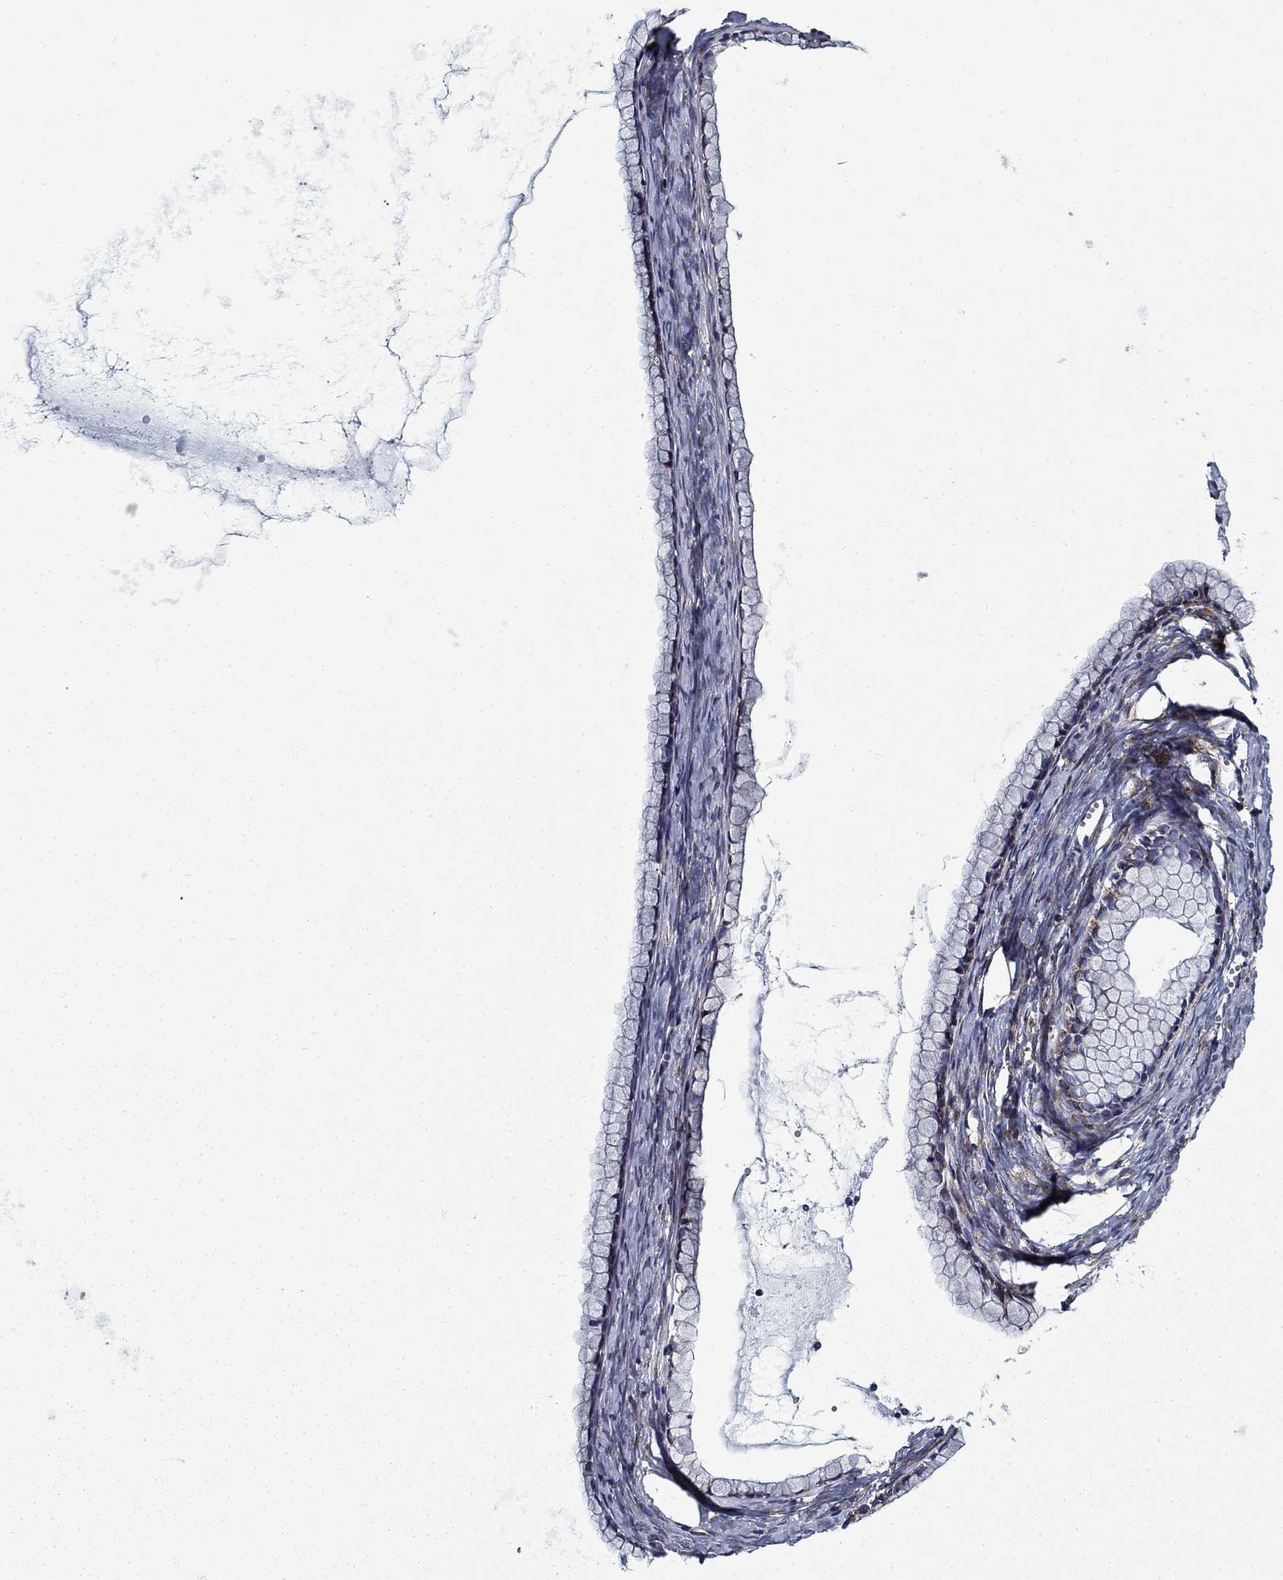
{"staining": {"intensity": "negative", "quantity": "none", "location": "none"}, "tissue": "ovarian cancer", "cell_type": "Tumor cells", "image_type": "cancer", "snomed": [{"axis": "morphology", "description": "Cystadenocarcinoma, mucinous, NOS"}, {"axis": "topography", "description": "Ovary"}], "caption": "Tumor cells are negative for protein expression in human ovarian mucinous cystadenocarcinoma.", "gene": "FXR1", "patient": {"sex": "female", "age": 41}}